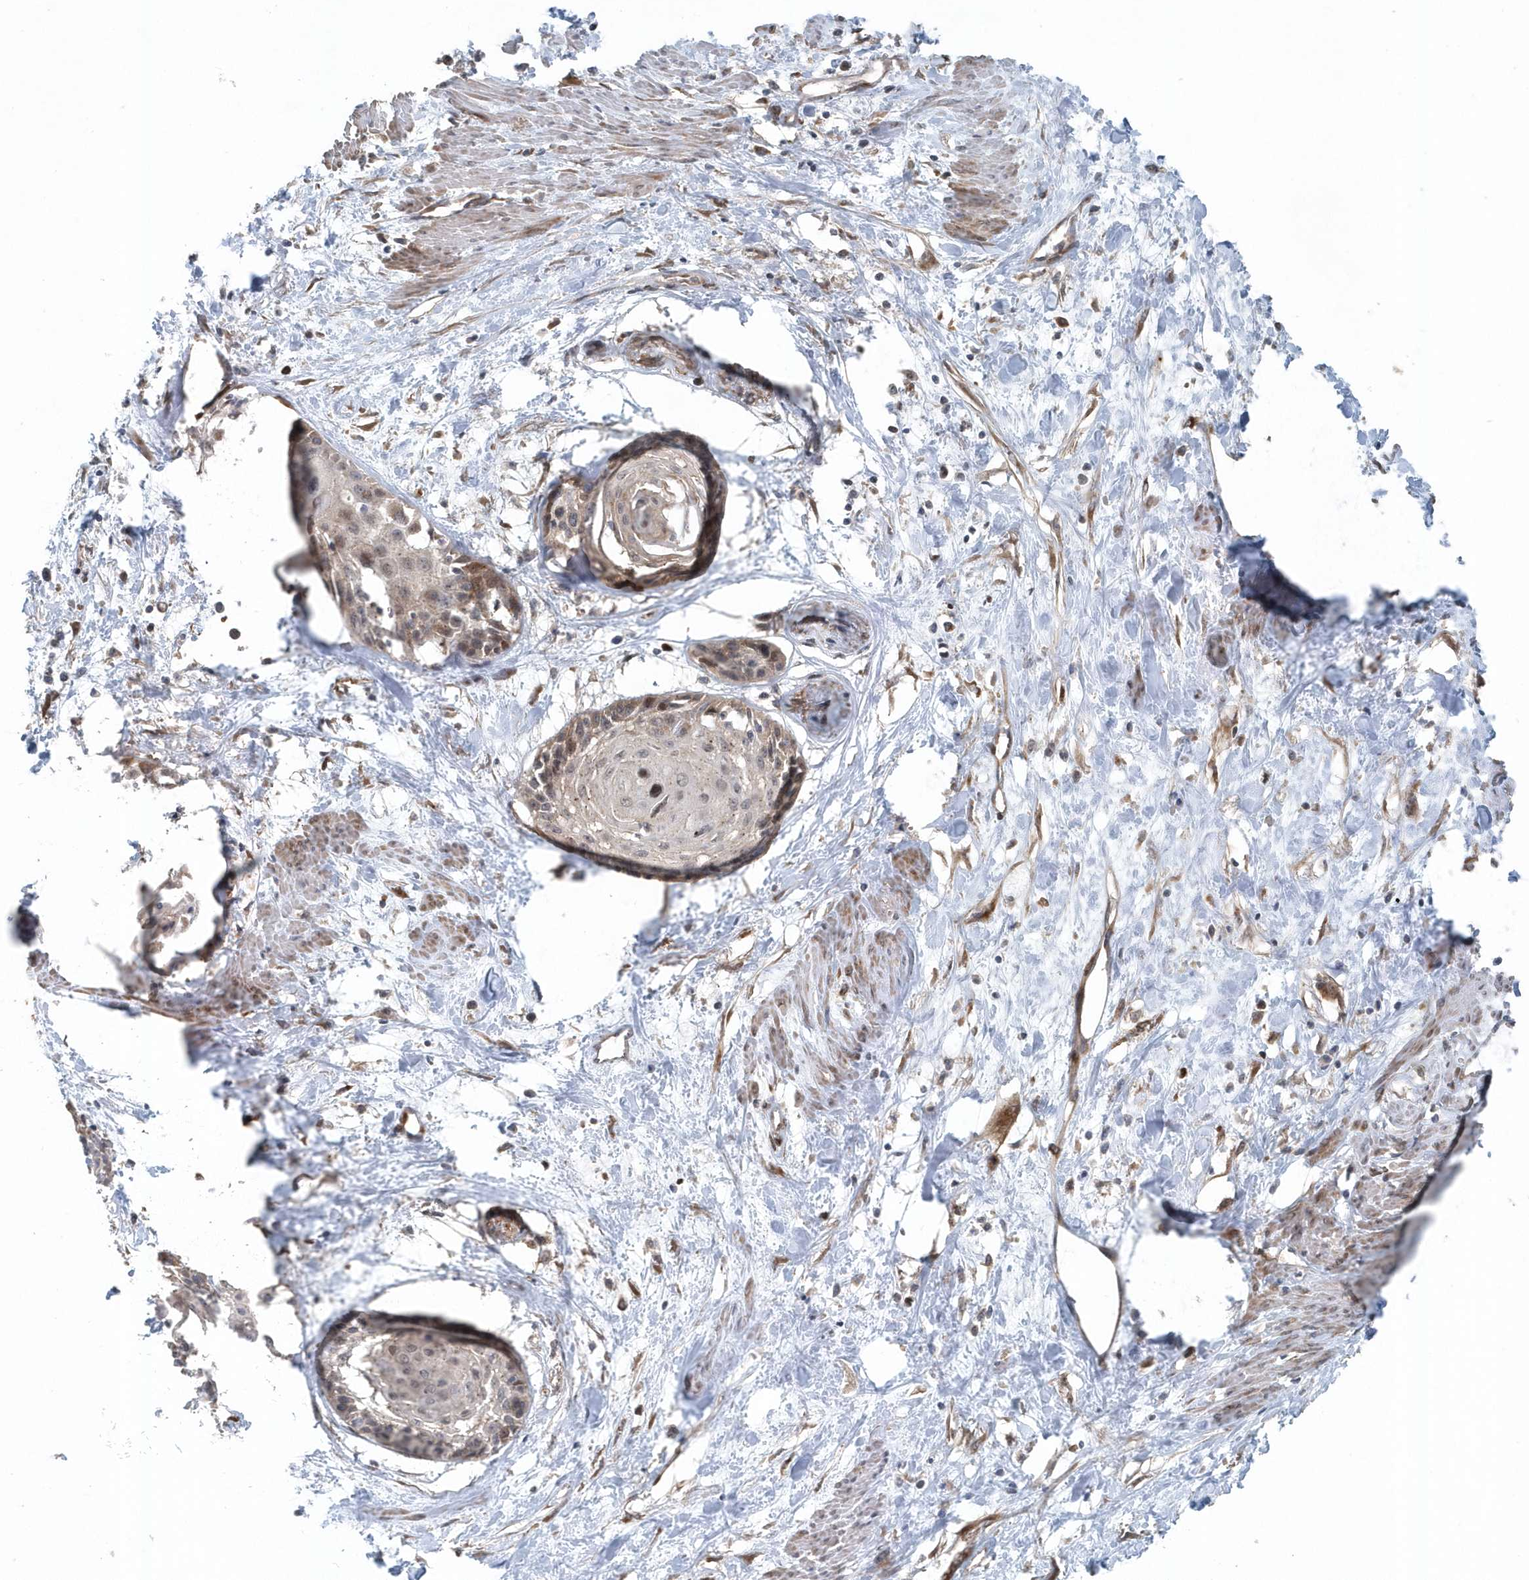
{"staining": {"intensity": "weak", "quantity": "<25%", "location": "cytoplasmic/membranous"}, "tissue": "cervical cancer", "cell_type": "Tumor cells", "image_type": "cancer", "snomed": [{"axis": "morphology", "description": "Squamous cell carcinoma, NOS"}, {"axis": "topography", "description": "Cervix"}], "caption": "Immunohistochemical staining of cervical cancer (squamous cell carcinoma) shows no significant positivity in tumor cells.", "gene": "MCC", "patient": {"sex": "female", "age": 57}}